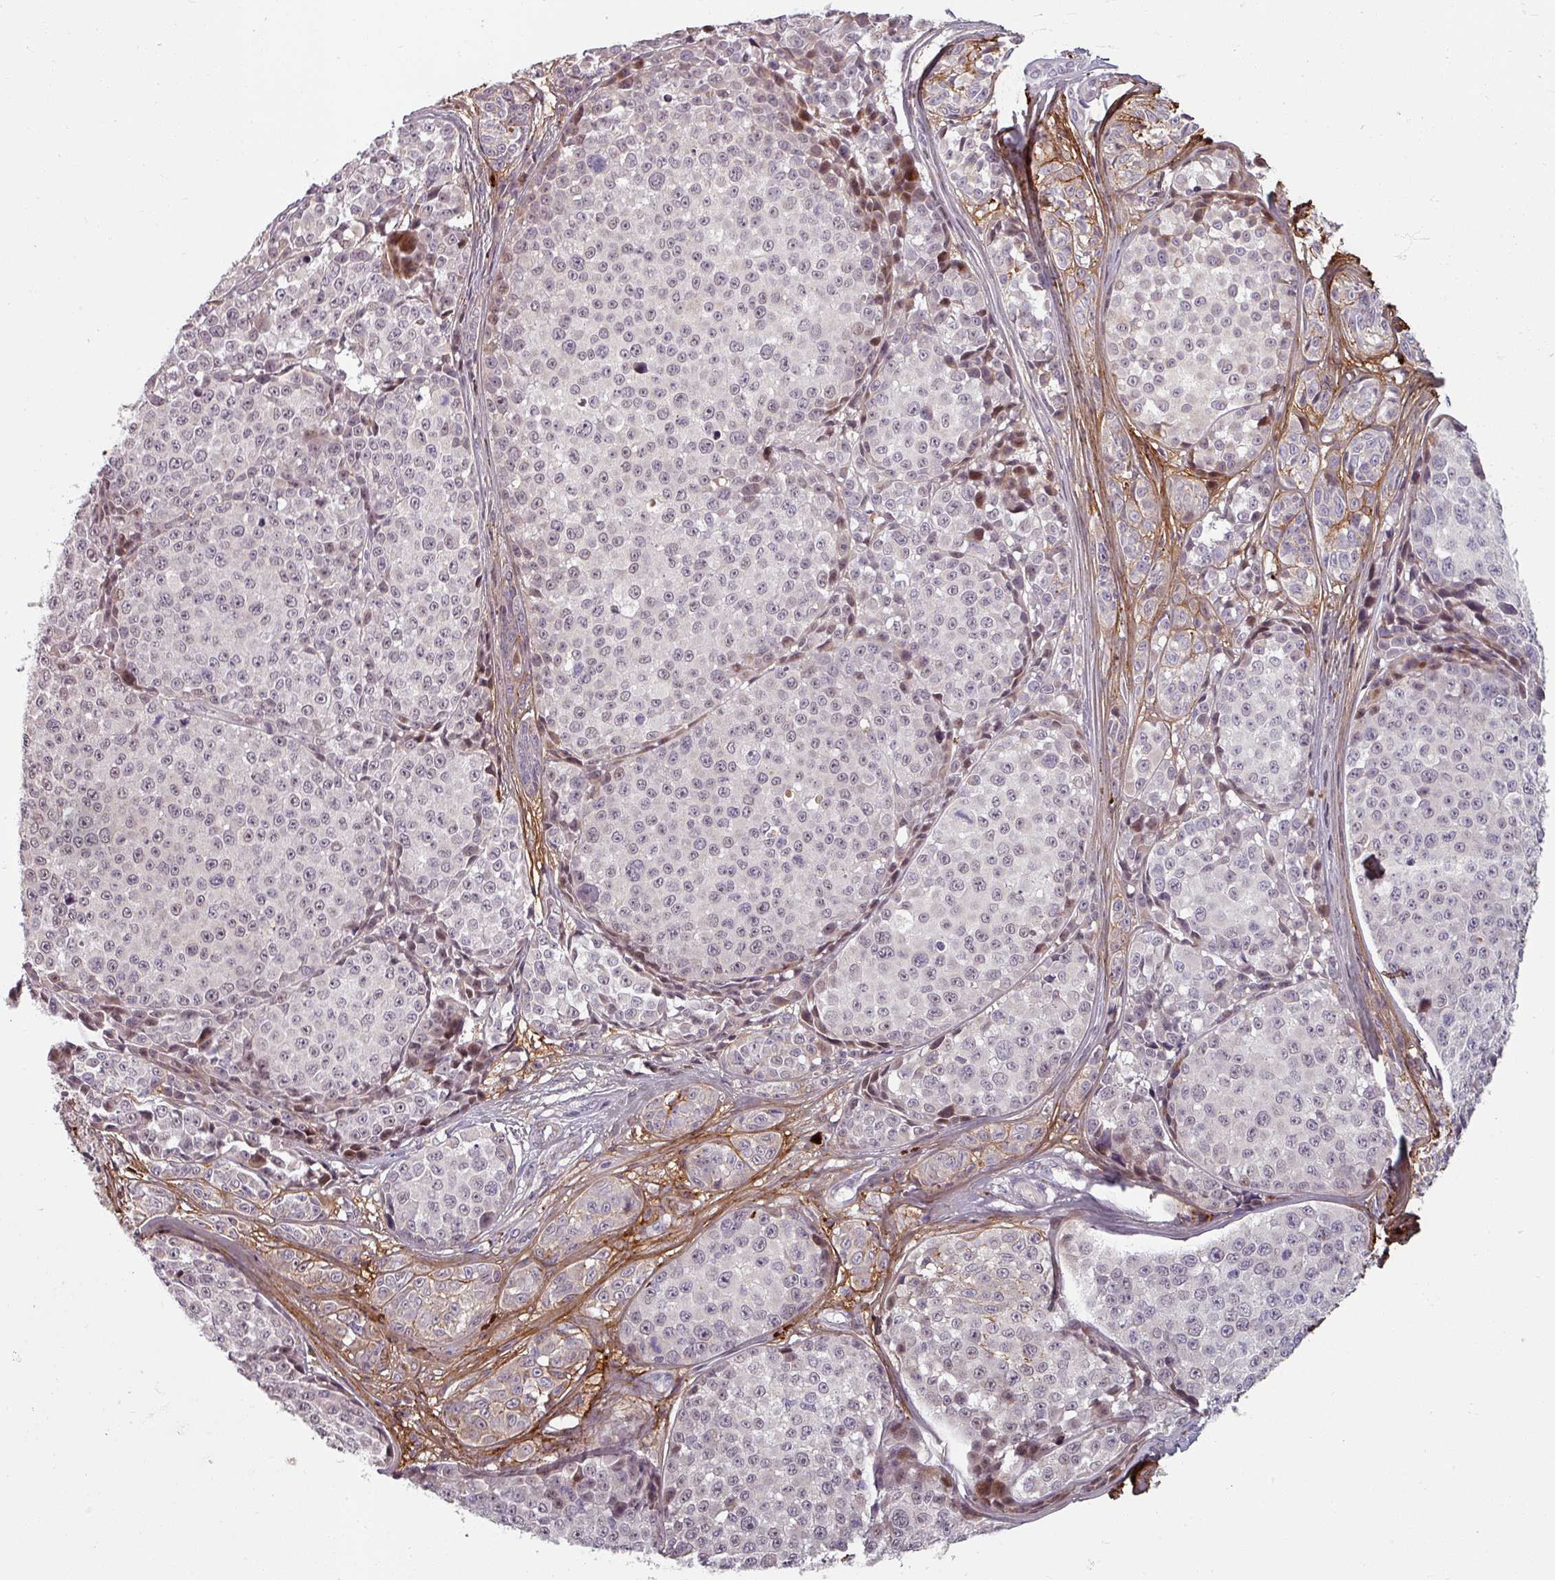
{"staining": {"intensity": "weak", "quantity": "<25%", "location": "nuclear"}, "tissue": "melanoma", "cell_type": "Tumor cells", "image_type": "cancer", "snomed": [{"axis": "morphology", "description": "Malignant melanoma, NOS"}, {"axis": "topography", "description": "Skin"}], "caption": "A photomicrograph of melanoma stained for a protein displays no brown staining in tumor cells. (DAB immunohistochemistry visualized using brightfield microscopy, high magnification).", "gene": "CYB5RL", "patient": {"sex": "female", "age": 35}}